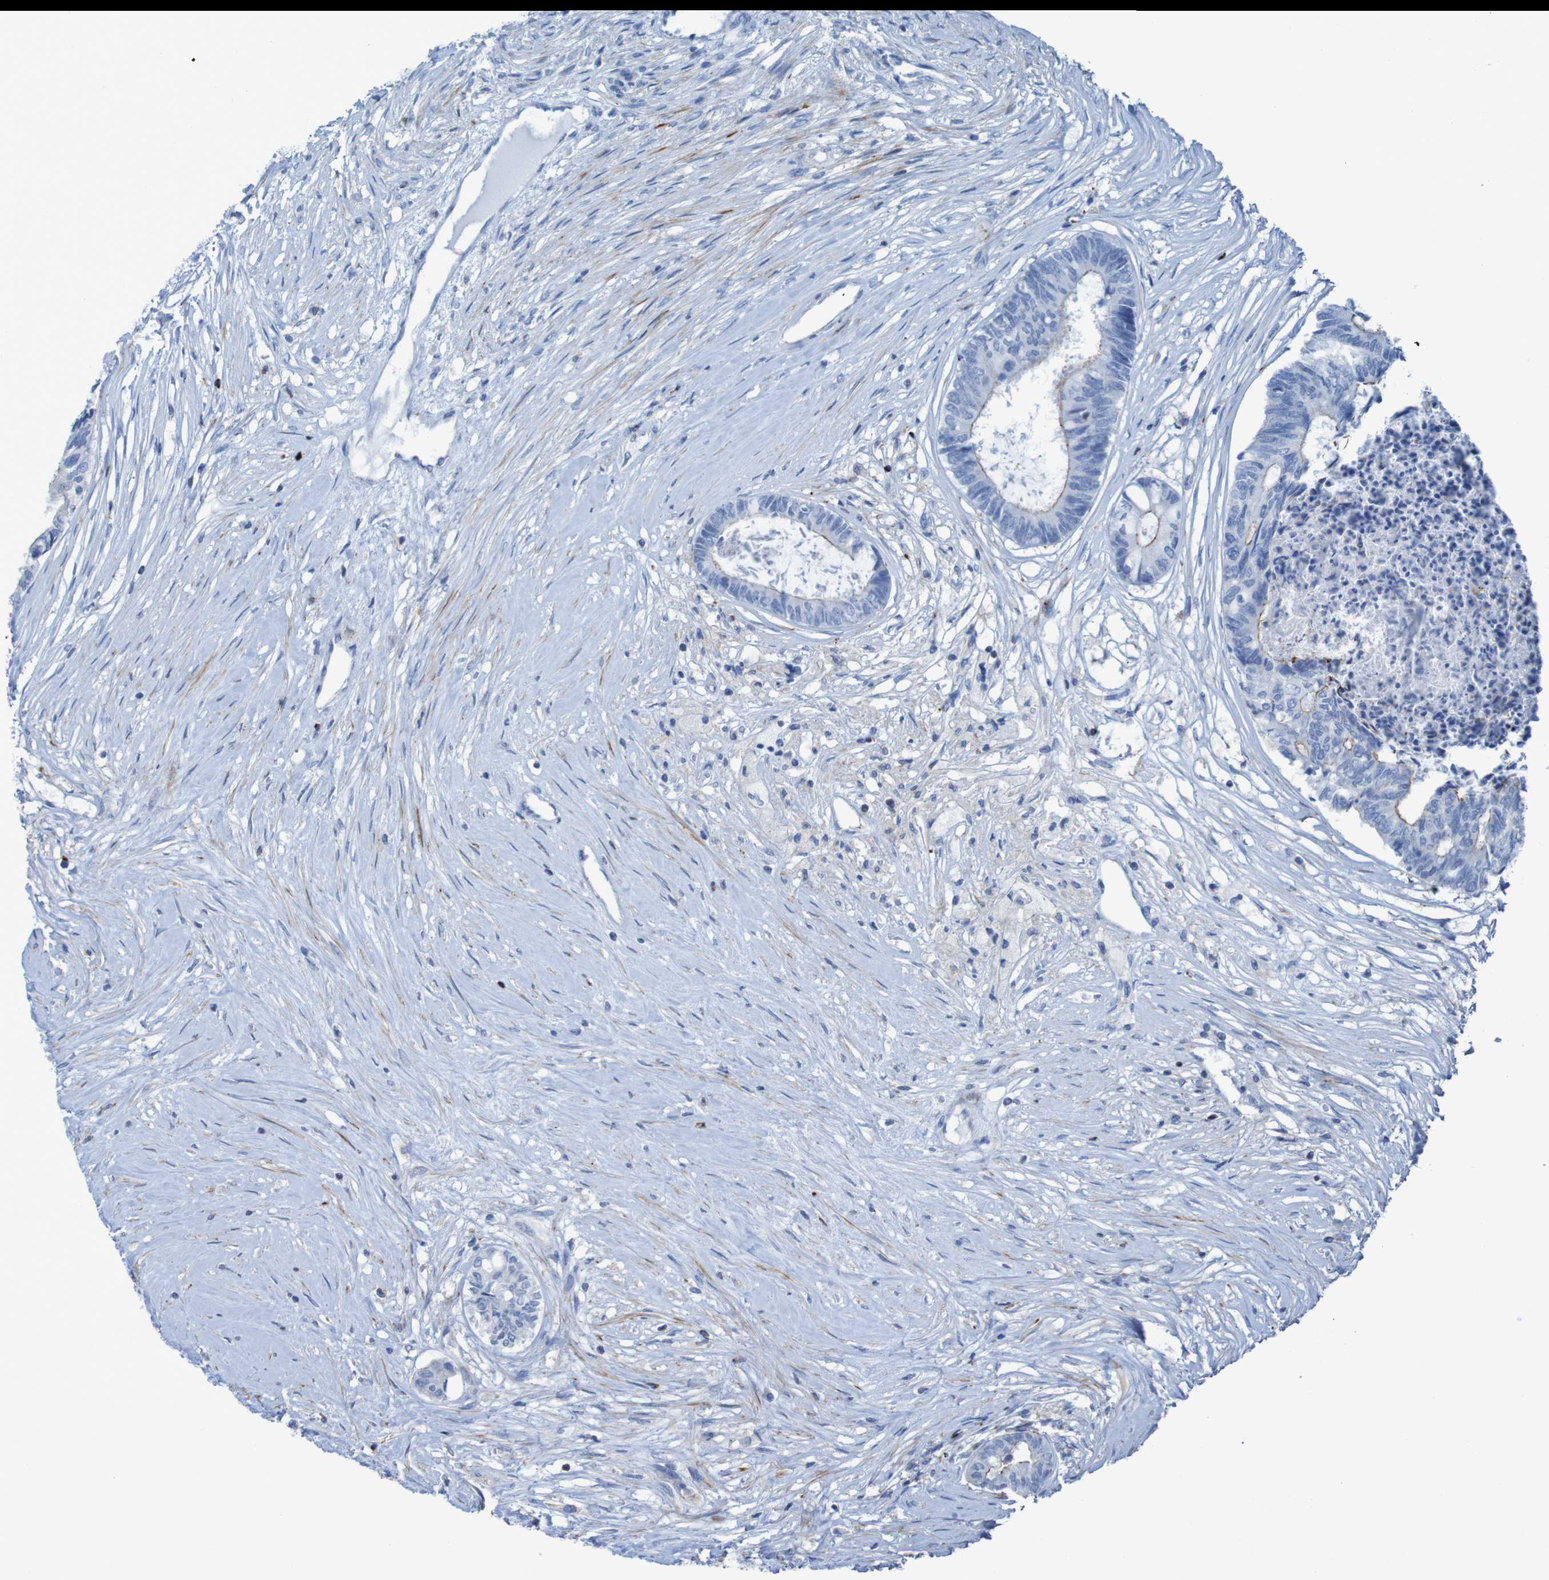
{"staining": {"intensity": "moderate", "quantity": "<25%", "location": "cytoplasmic/membranous"}, "tissue": "colorectal cancer", "cell_type": "Tumor cells", "image_type": "cancer", "snomed": [{"axis": "morphology", "description": "Adenocarcinoma, NOS"}, {"axis": "topography", "description": "Rectum"}], "caption": "Moderate cytoplasmic/membranous positivity for a protein is appreciated in about <25% of tumor cells of colorectal cancer (adenocarcinoma) using immunohistochemistry.", "gene": "RNF182", "patient": {"sex": "male", "age": 63}}